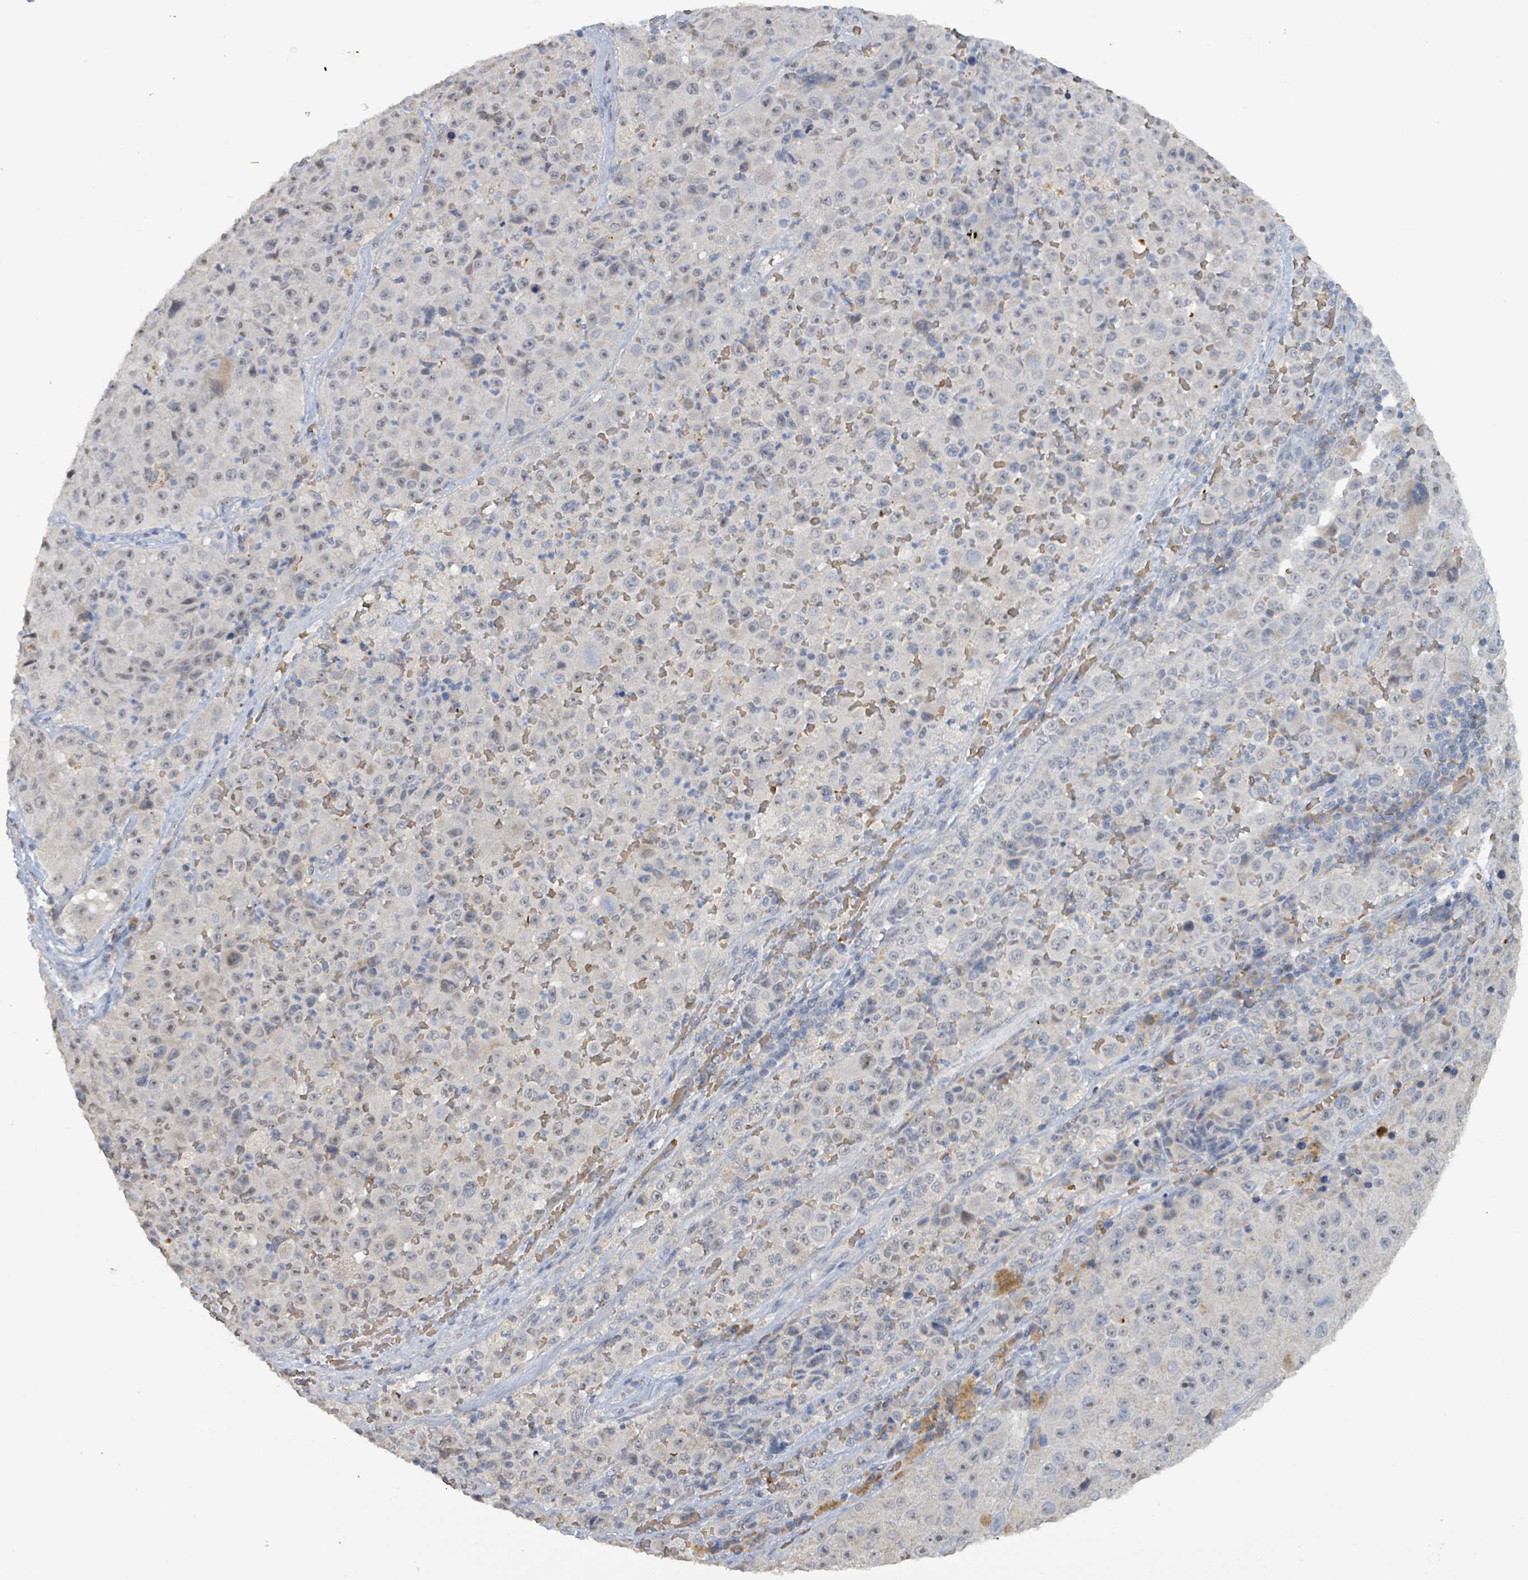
{"staining": {"intensity": "negative", "quantity": "none", "location": "none"}, "tissue": "melanoma", "cell_type": "Tumor cells", "image_type": "cancer", "snomed": [{"axis": "morphology", "description": "Malignant melanoma, Metastatic site"}, {"axis": "topography", "description": "Lymph node"}], "caption": "A histopathology image of malignant melanoma (metastatic site) stained for a protein demonstrates no brown staining in tumor cells.", "gene": "SEBOX", "patient": {"sex": "male", "age": 62}}